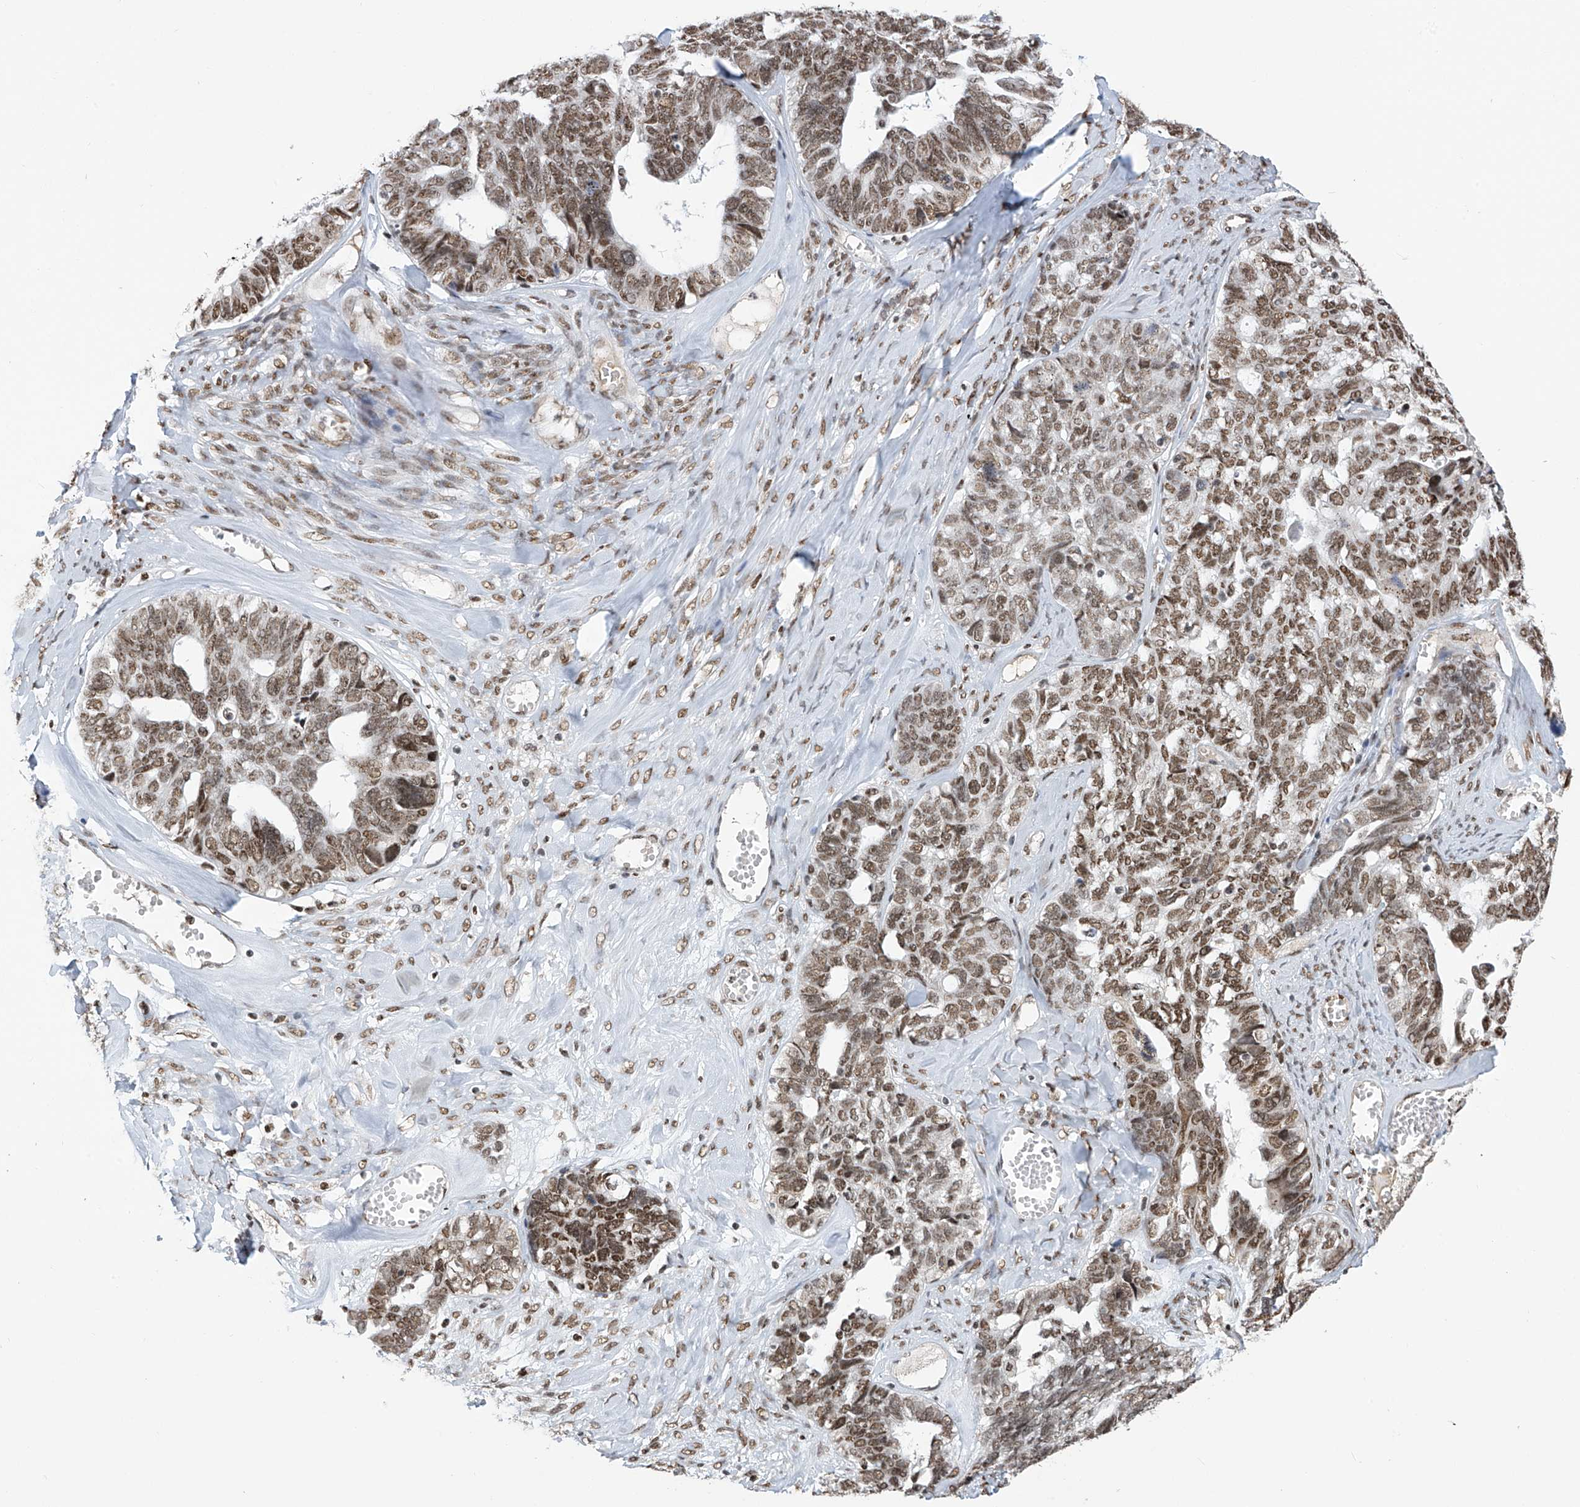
{"staining": {"intensity": "moderate", "quantity": ">75%", "location": "nuclear"}, "tissue": "ovarian cancer", "cell_type": "Tumor cells", "image_type": "cancer", "snomed": [{"axis": "morphology", "description": "Cystadenocarcinoma, serous, NOS"}, {"axis": "topography", "description": "Ovary"}], "caption": "This micrograph demonstrates immunohistochemistry staining of human ovarian serous cystadenocarcinoma, with medium moderate nuclear expression in approximately >75% of tumor cells.", "gene": "APLF", "patient": {"sex": "female", "age": 79}}